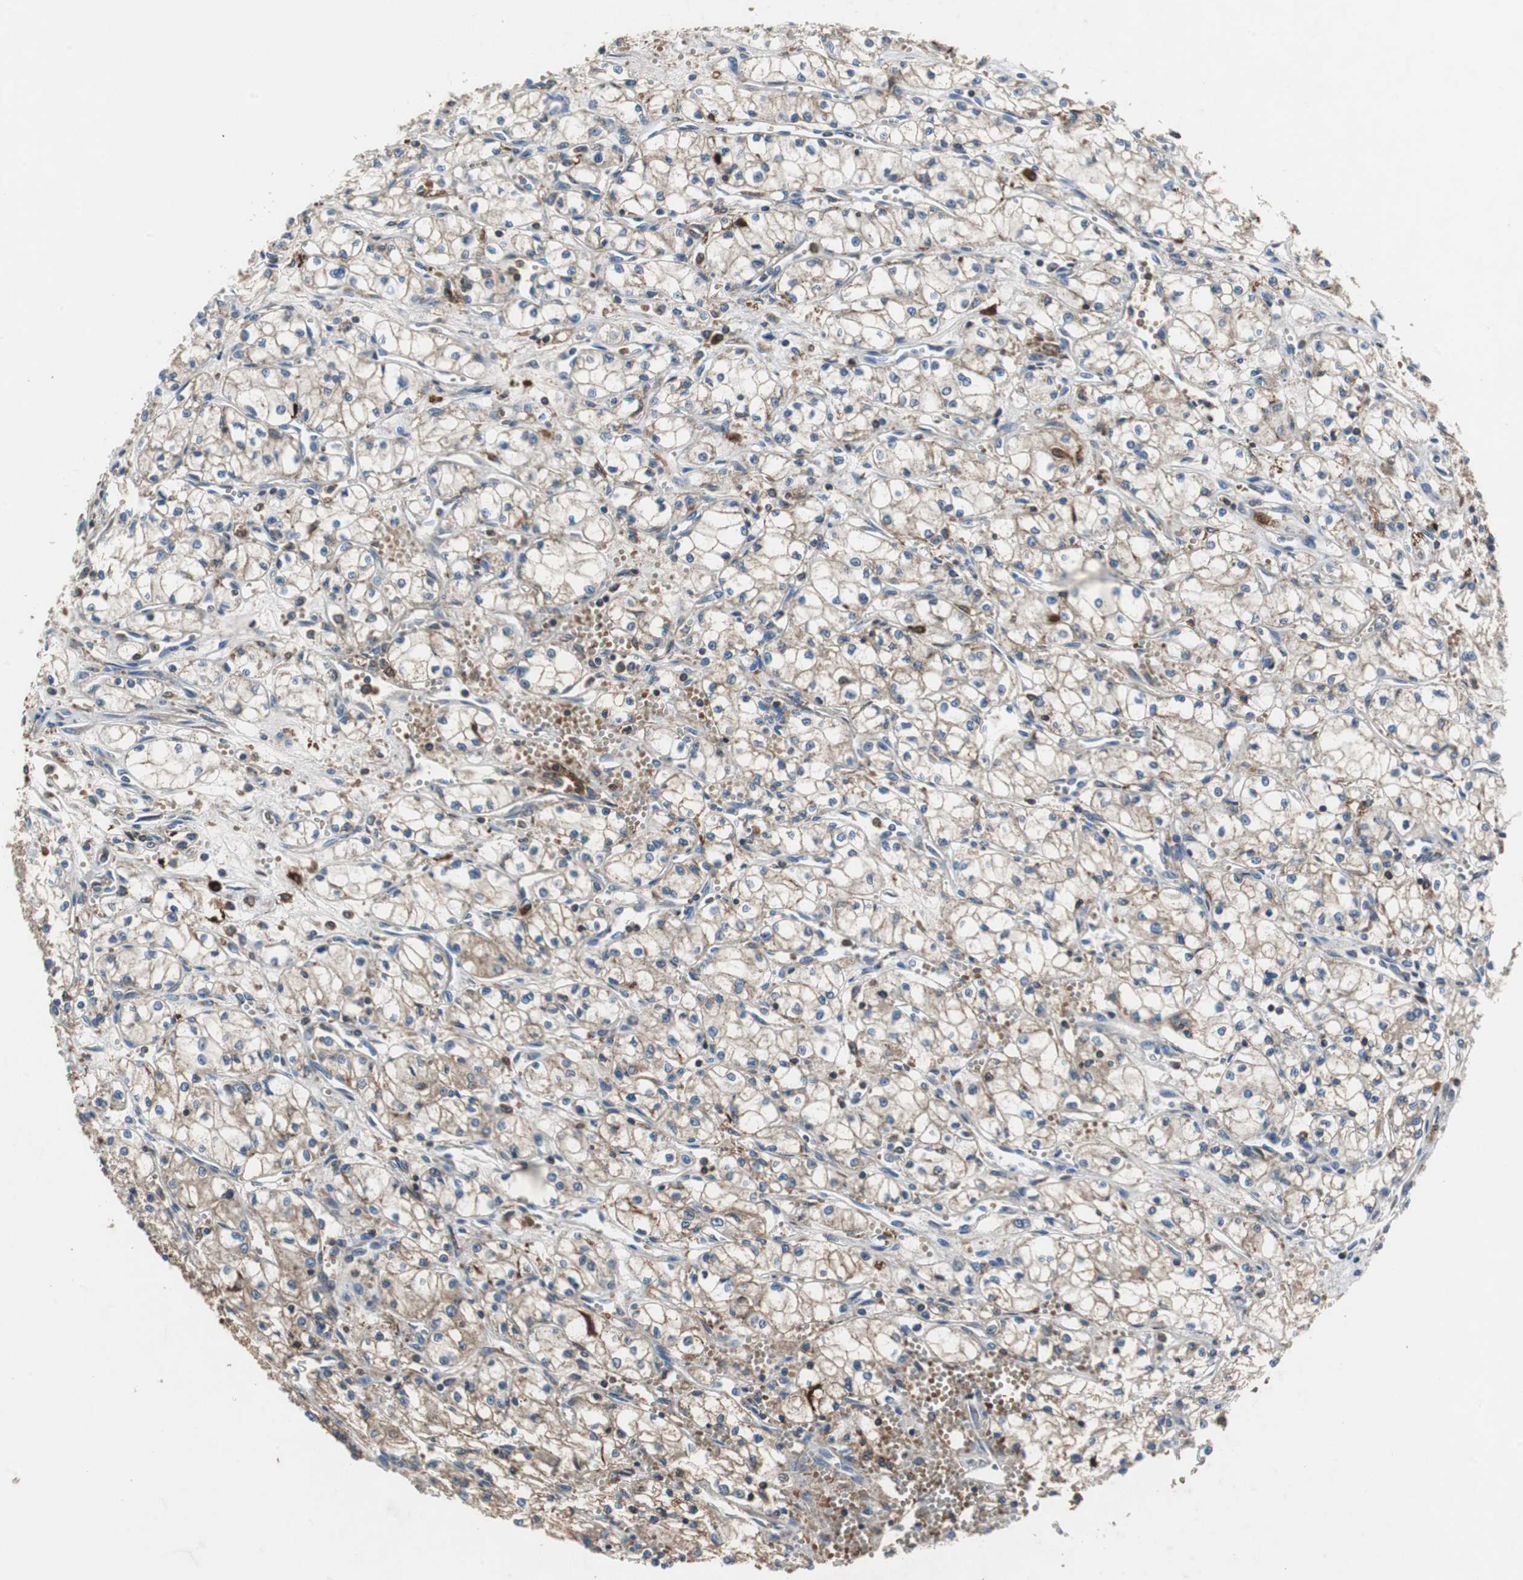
{"staining": {"intensity": "weak", "quantity": ">75%", "location": "cytoplasmic/membranous"}, "tissue": "renal cancer", "cell_type": "Tumor cells", "image_type": "cancer", "snomed": [{"axis": "morphology", "description": "Normal tissue, NOS"}, {"axis": "morphology", "description": "Adenocarcinoma, NOS"}, {"axis": "topography", "description": "Kidney"}], "caption": "Weak cytoplasmic/membranous staining for a protein is appreciated in approximately >75% of tumor cells of renal adenocarcinoma using IHC.", "gene": "CALB2", "patient": {"sex": "male", "age": 59}}